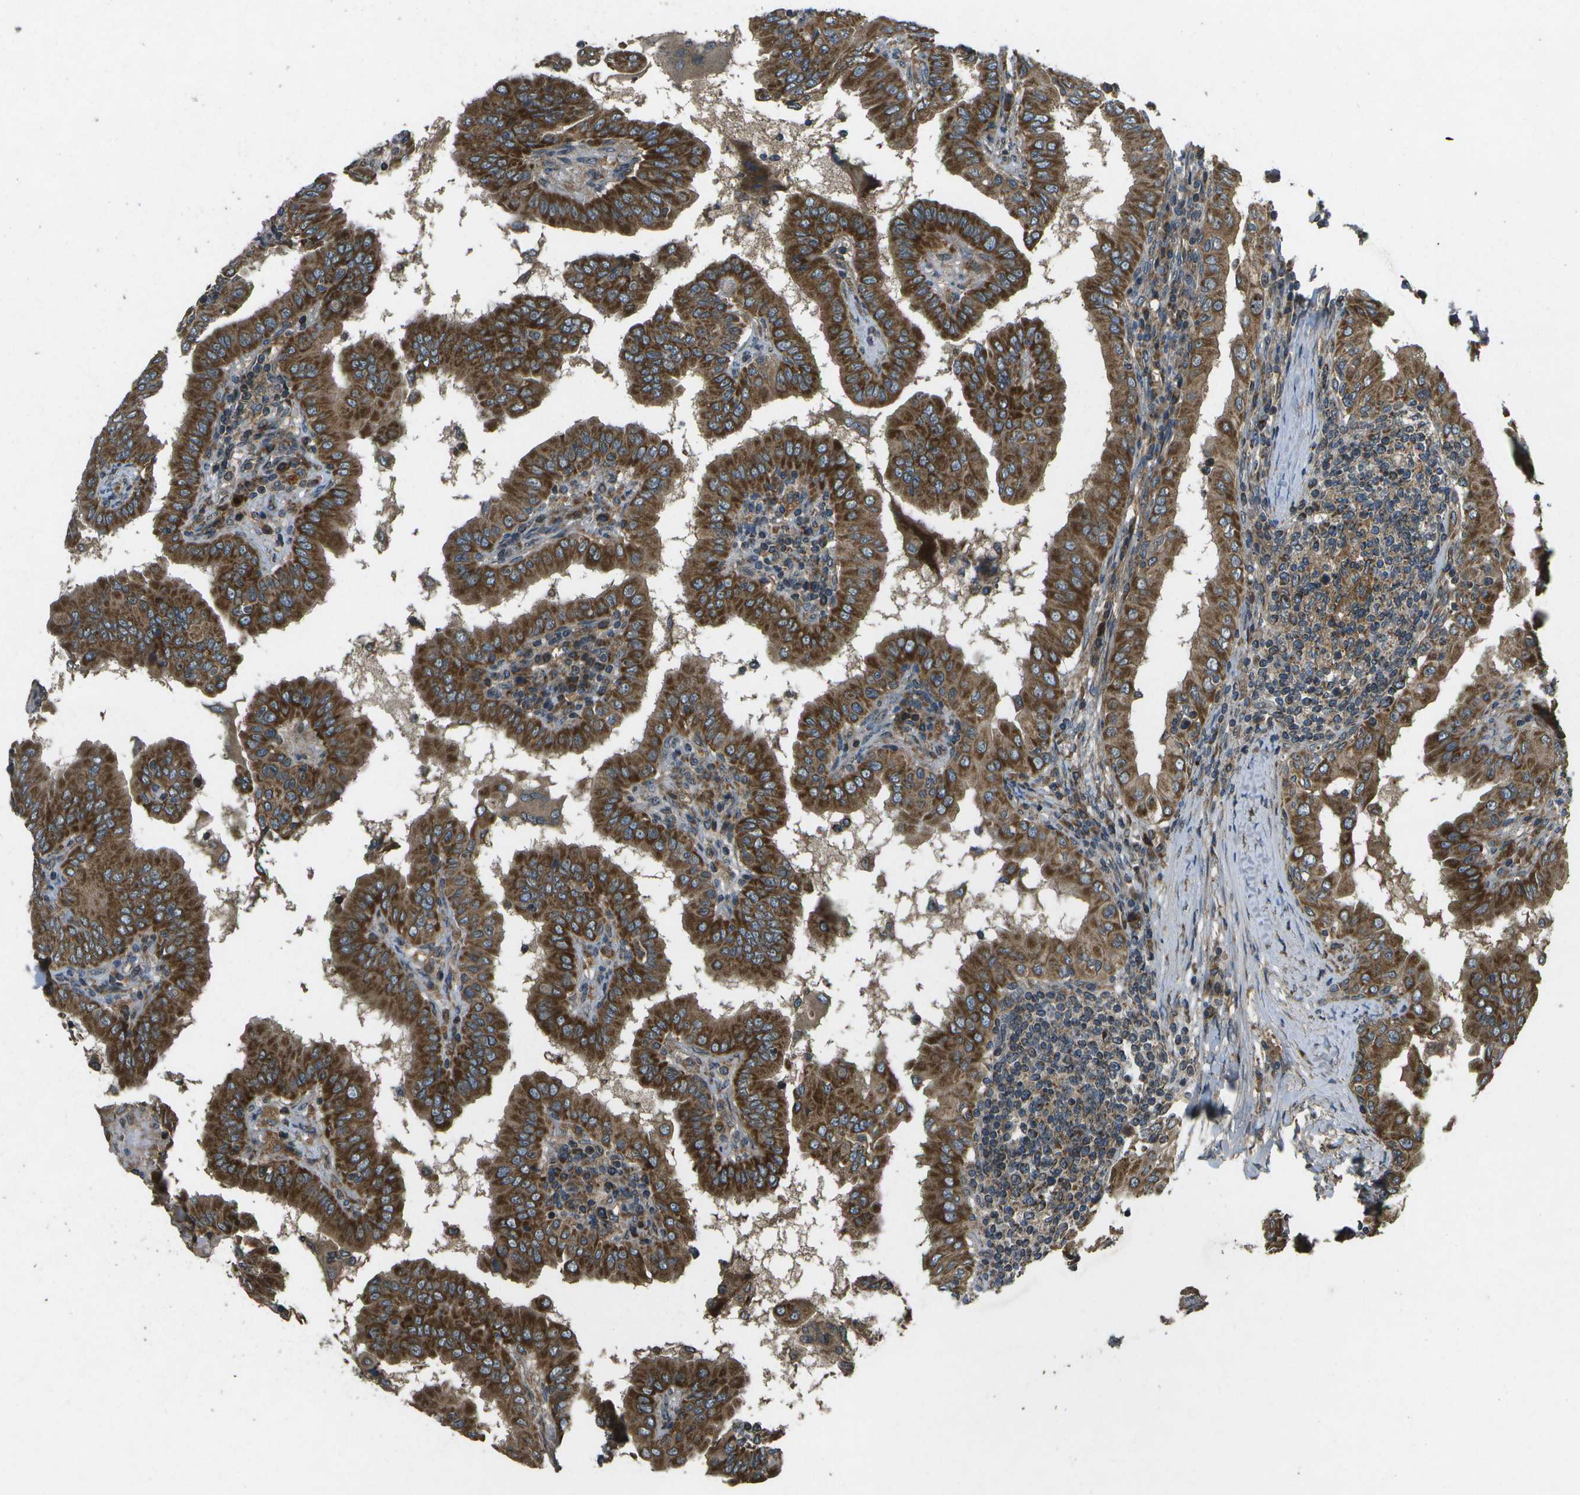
{"staining": {"intensity": "strong", "quantity": ">75%", "location": "cytoplasmic/membranous"}, "tissue": "thyroid cancer", "cell_type": "Tumor cells", "image_type": "cancer", "snomed": [{"axis": "morphology", "description": "Papillary adenocarcinoma, NOS"}, {"axis": "topography", "description": "Thyroid gland"}], "caption": "Protein expression analysis of human papillary adenocarcinoma (thyroid) reveals strong cytoplasmic/membranous staining in approximately >75% of tumor cells.", "gene": "HFE", "patient": {"sex": "male", "age": 33}}